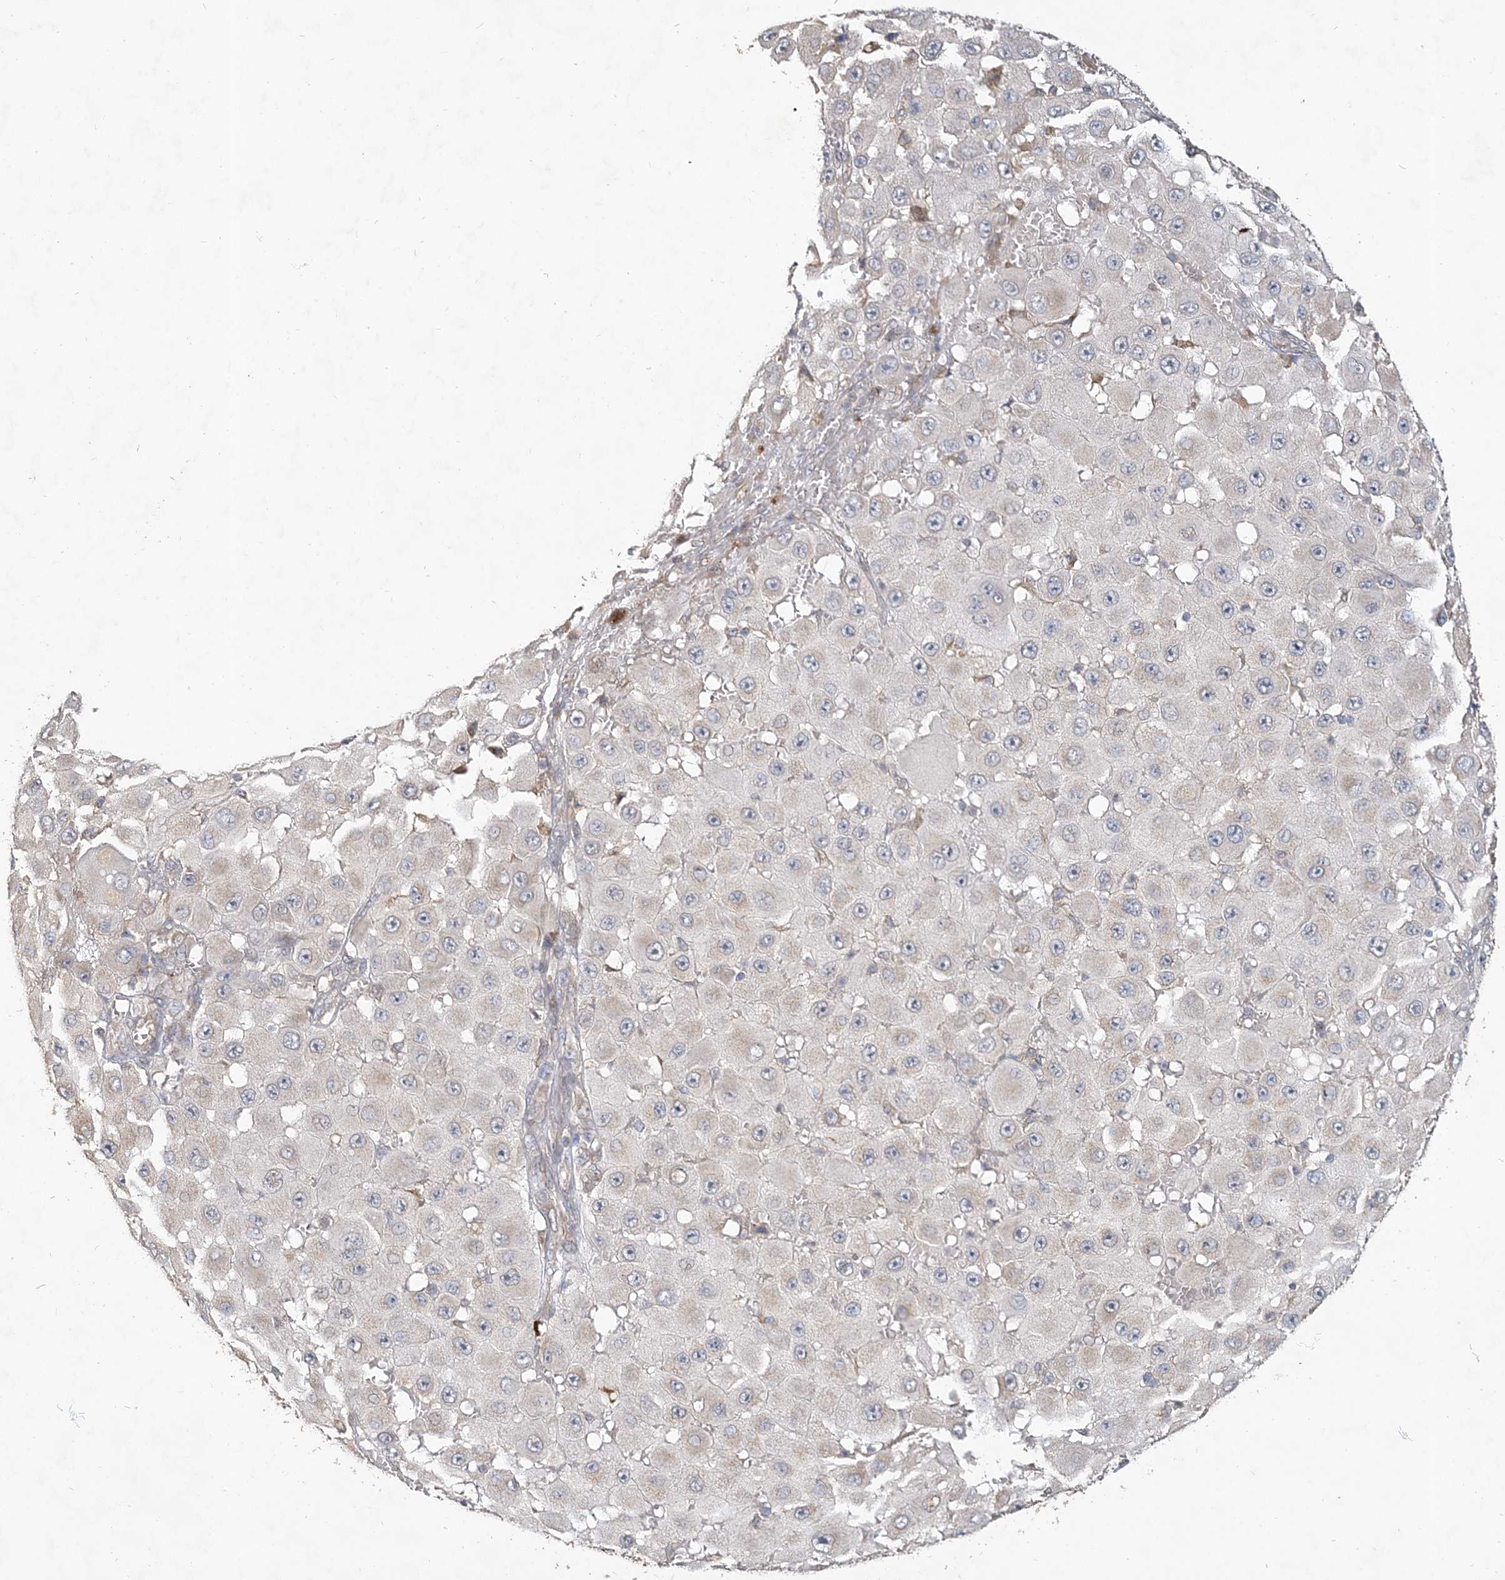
{"staining": {"intensity": "negative", "quantity": "none", "location": "none"}, "tissue": "melanoma", "cell_type": "Tumor cells", "image_type": "cancer", "snomed": [{"axis": "morphology", "description": "Malignant melanoma, NOS"}, {"axis": "topography", "description": "Skin"}], "caption": "IHC of melanoma displays no staining in tumor cells. Nuclei are stained in blue.", "gene": "RAB14", "patient": {"sex": "female", "age": 81}}